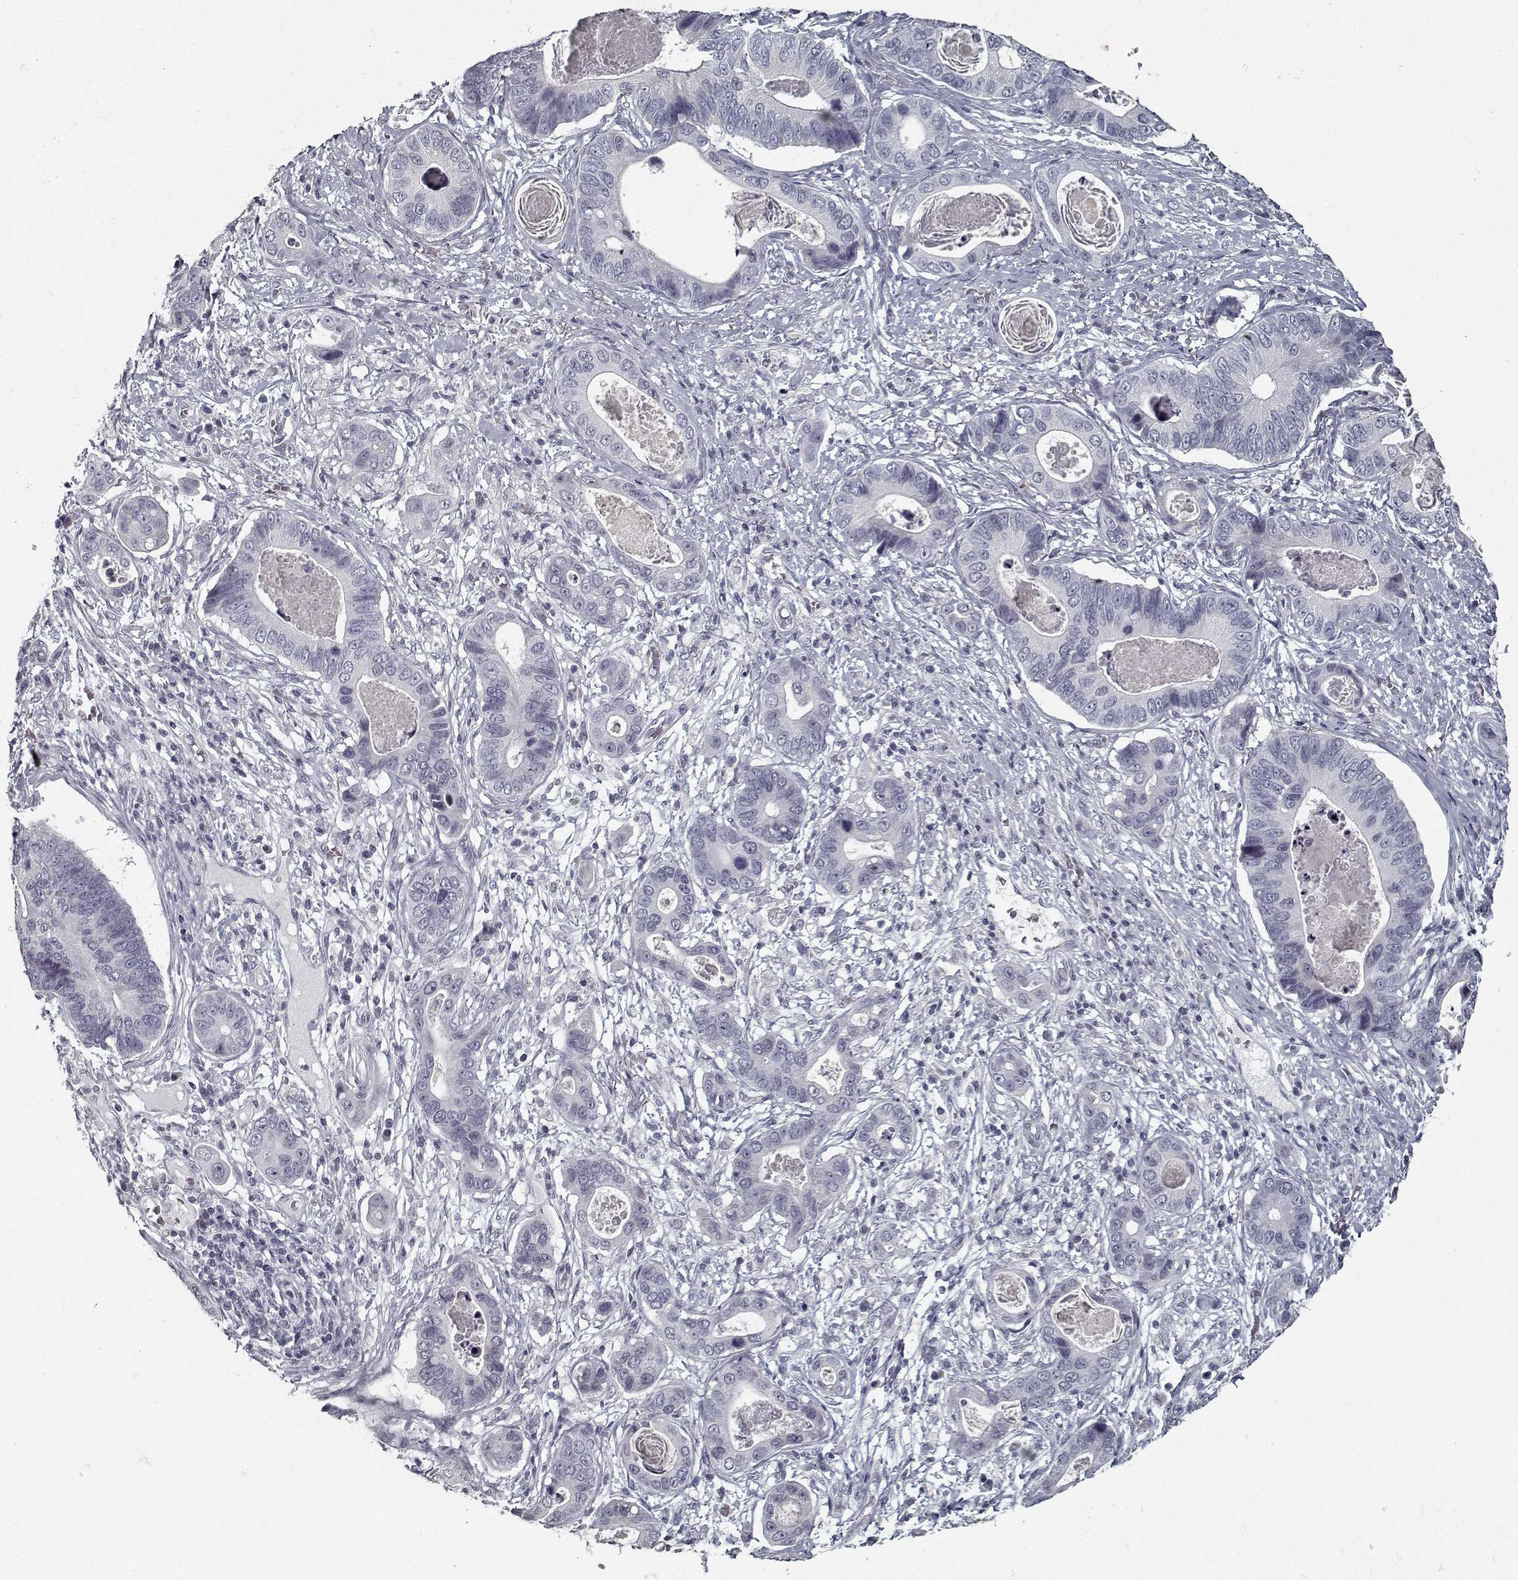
{"staining": {"intensity": "negative", "quantity": "none", "location": "none"}, "tissue": "stomach cancer", "cell_type": "Tumor cells", "image_type": "cancer", "snomed": [{"axis": "morphology", "description": "Adenocarcinoma, NOS"}, {"axis": "topography", "description": "Stomach"}], "caption": "Protein analysis of stomach cancer (adenocarcinoma) exhibits no significant staining in tumor cells.", "gene": "GAD2", "patient": {"sex": "male", "age": 84}}